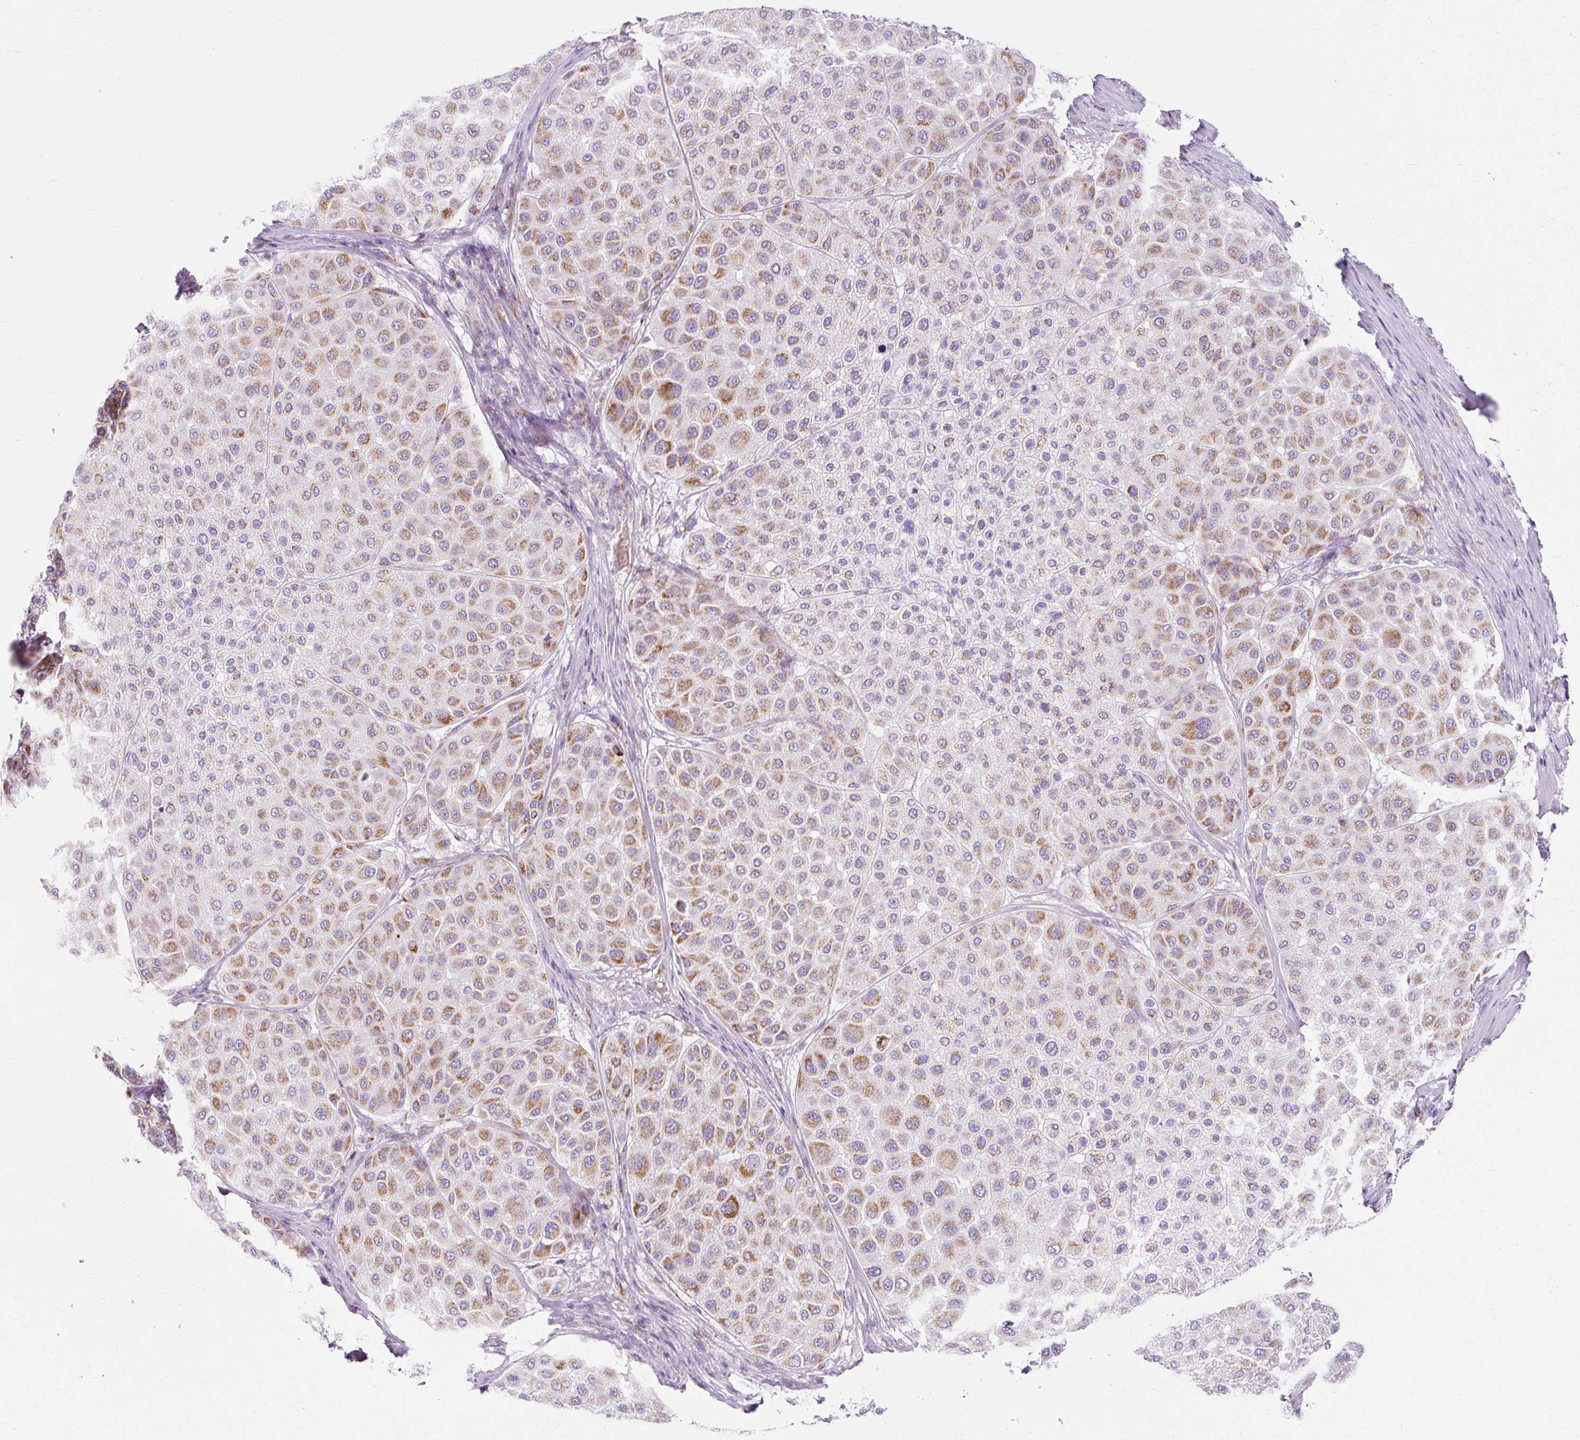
{"staining": {"intensity": "moderate", "quantity": "25%-75%", "location": "cytoplasmic/membranous"}, "tissue": "melanoma", "cell_type": "Tumor cells", "image_type": "cancer", "snomed": [{"axis": "morphology", "description": "Malignant melanoma, Metastatic site"}, {"axis": "topography", "description": "Smooth muscle"}], "caption": "Moderate cytoplasmic/membranous positivity for a protein is appreciated in about 25%-75% of tumor cells of malignant melanoma (metastatic site) using IHC.", "gene": "PLPP2", "patient": {"sex": "male", "age": 41}}